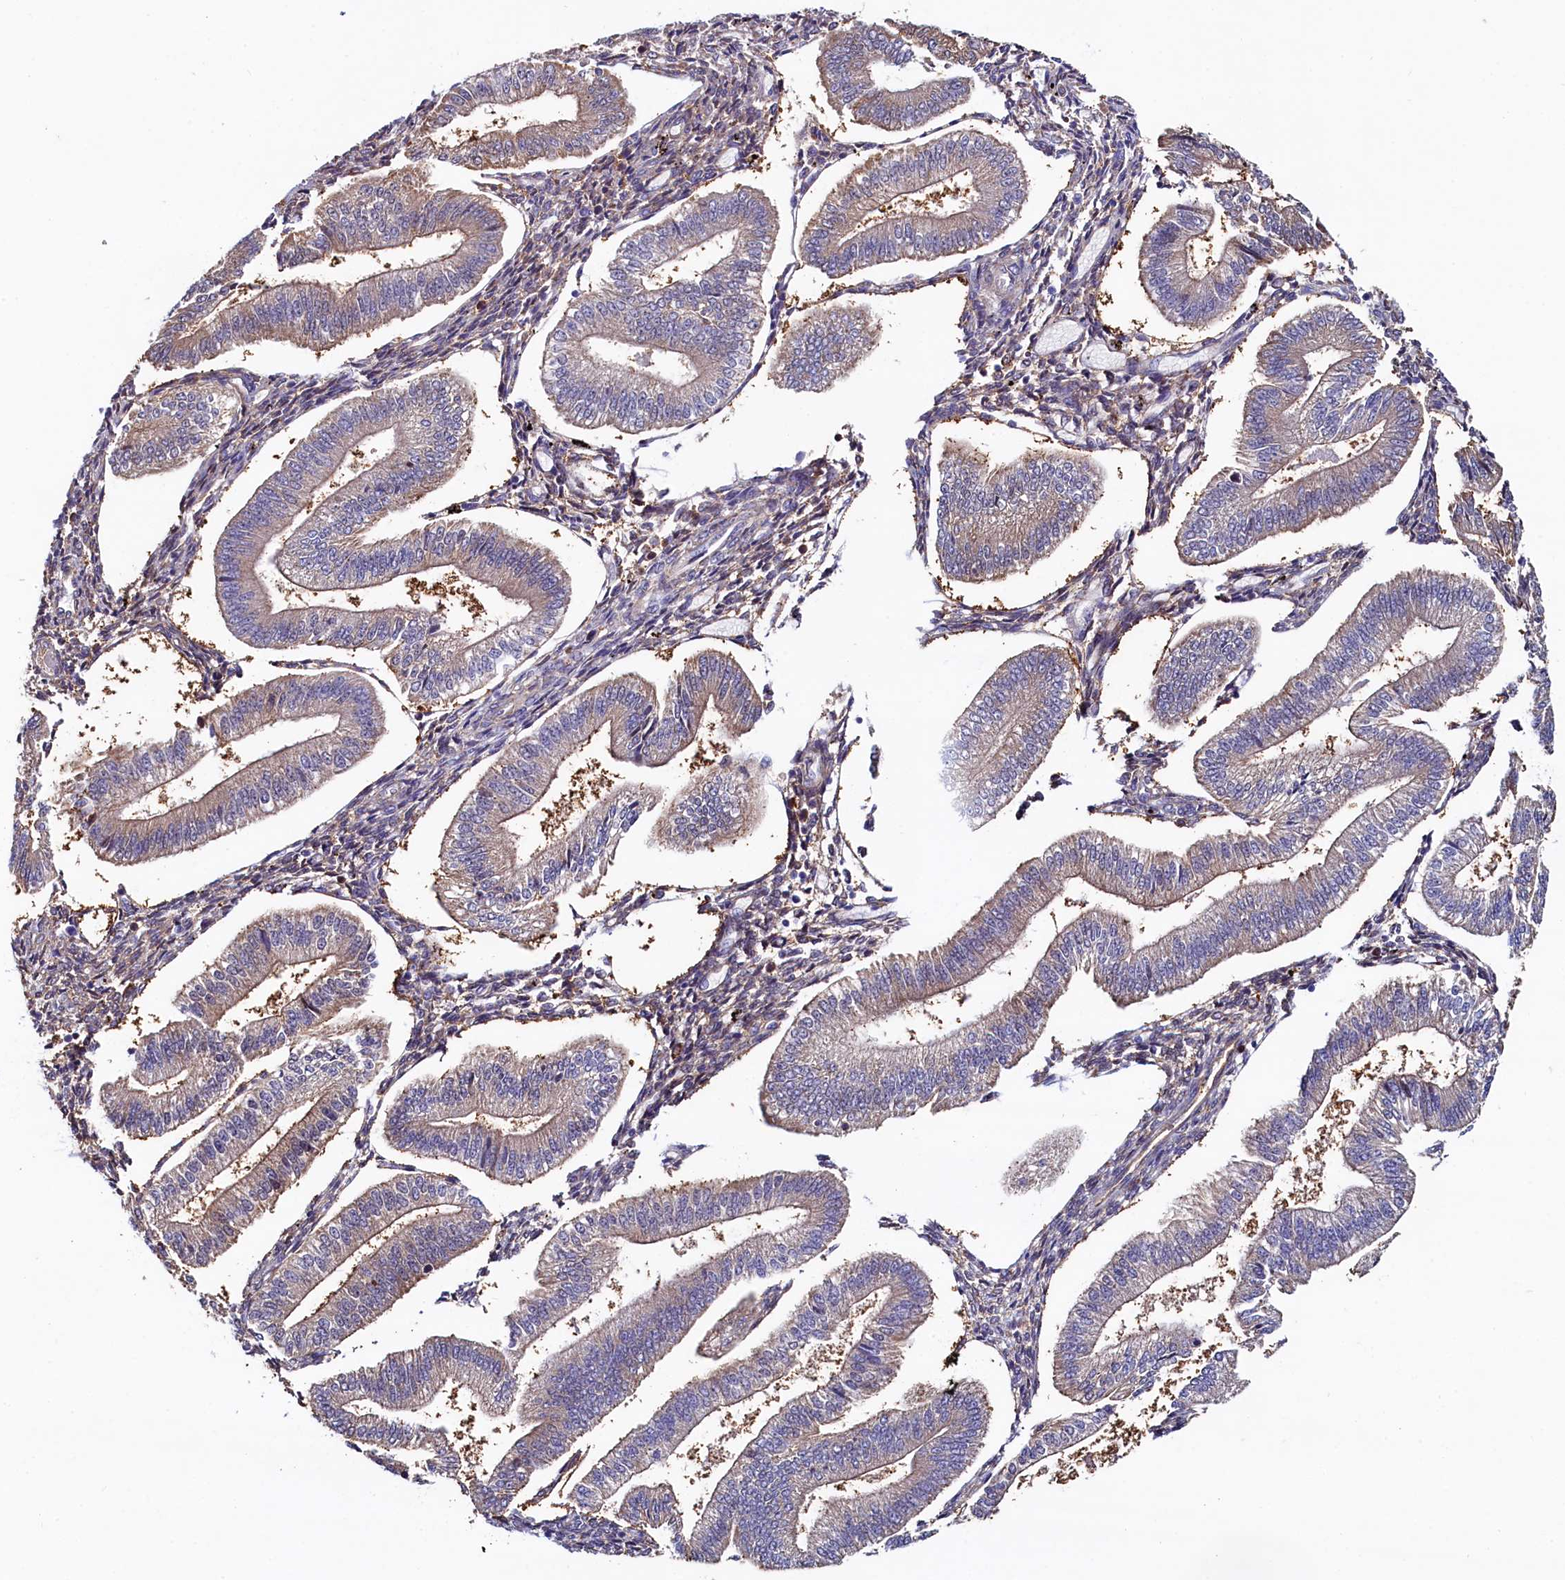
{"staining": {"intensity": "weak", "quantity": "<25%", "location": "cytoplasmic/membranous"}, "tissue": "endometrium", "cell_type": "Cells in endometrial stroma", "image_type": "normal", "snomed": [{"axis": "morphology", "description": "Normal tissue, NOS"}, {"axis": "topography", "description": "Endometrium"}], "caption": "This image is of unremarkable endometrium stained with IHC to label a protein in brown with the nuclei are counter-stained blue. There is no expression in cells in endometrial stroma. The staining was performed using DAB to visualize the protein expression in brown, while the nuclei were stained in blue with hematoxylin (Magnification: 20x).", "gene": "ASTE1", "patient": {"sex": "female", "age": 34}}